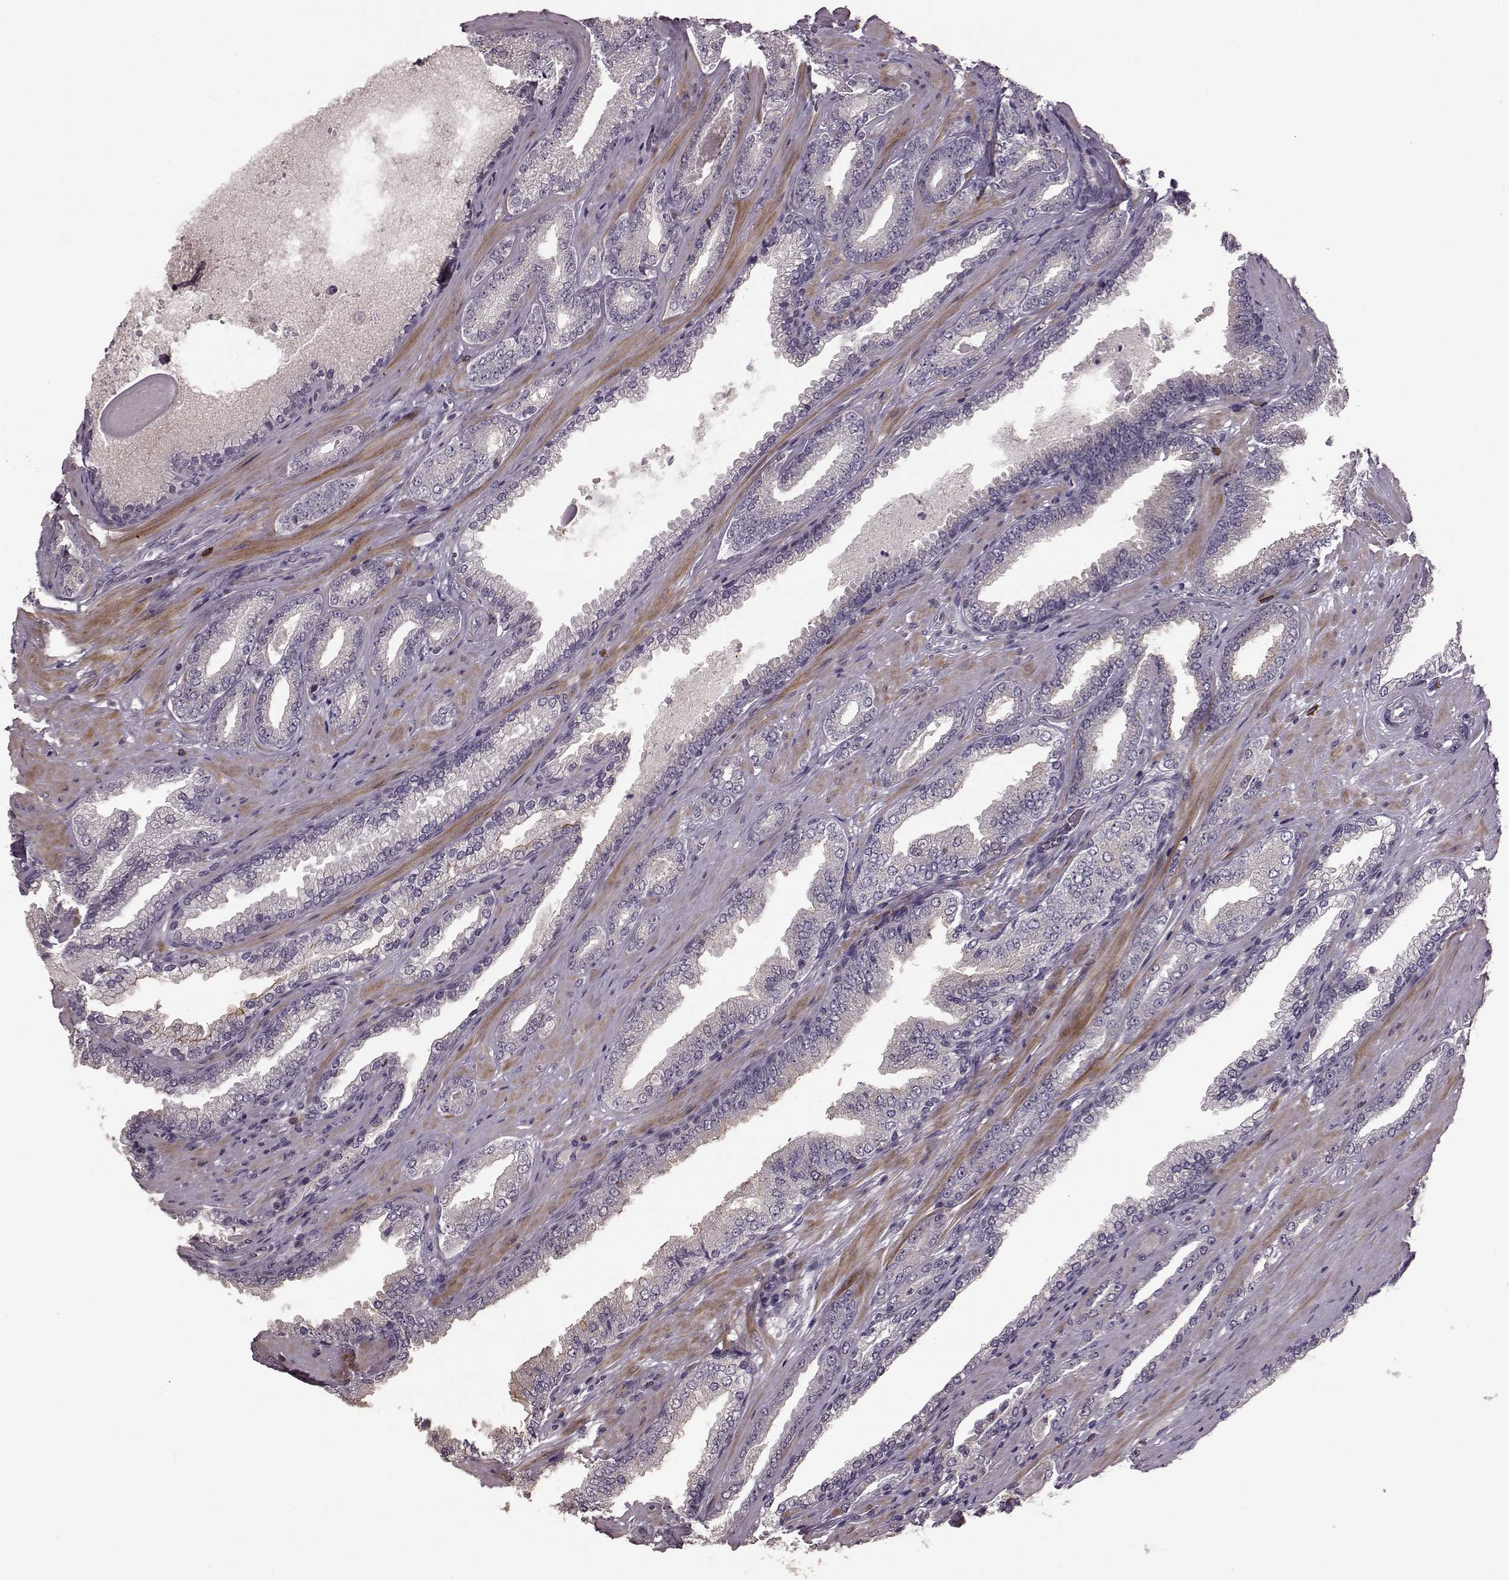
{"staining": {"intensity": "negative", "quantity": "none", "location": "none"}, "tissue": "prostate cancer", "cell_type": "Tumor cells", "image_type": "cancer", "snomed": [{"axis": "morphology", "description": "Adenocarcinoma, Low grade"}, {"axis": "topography", "description": "Prostate"}], "caption": "There is no significant expression in tumor cells of prostate cancer.", "gene": "SLC52A3", "patient": {"sex": "male", "age": 61}}